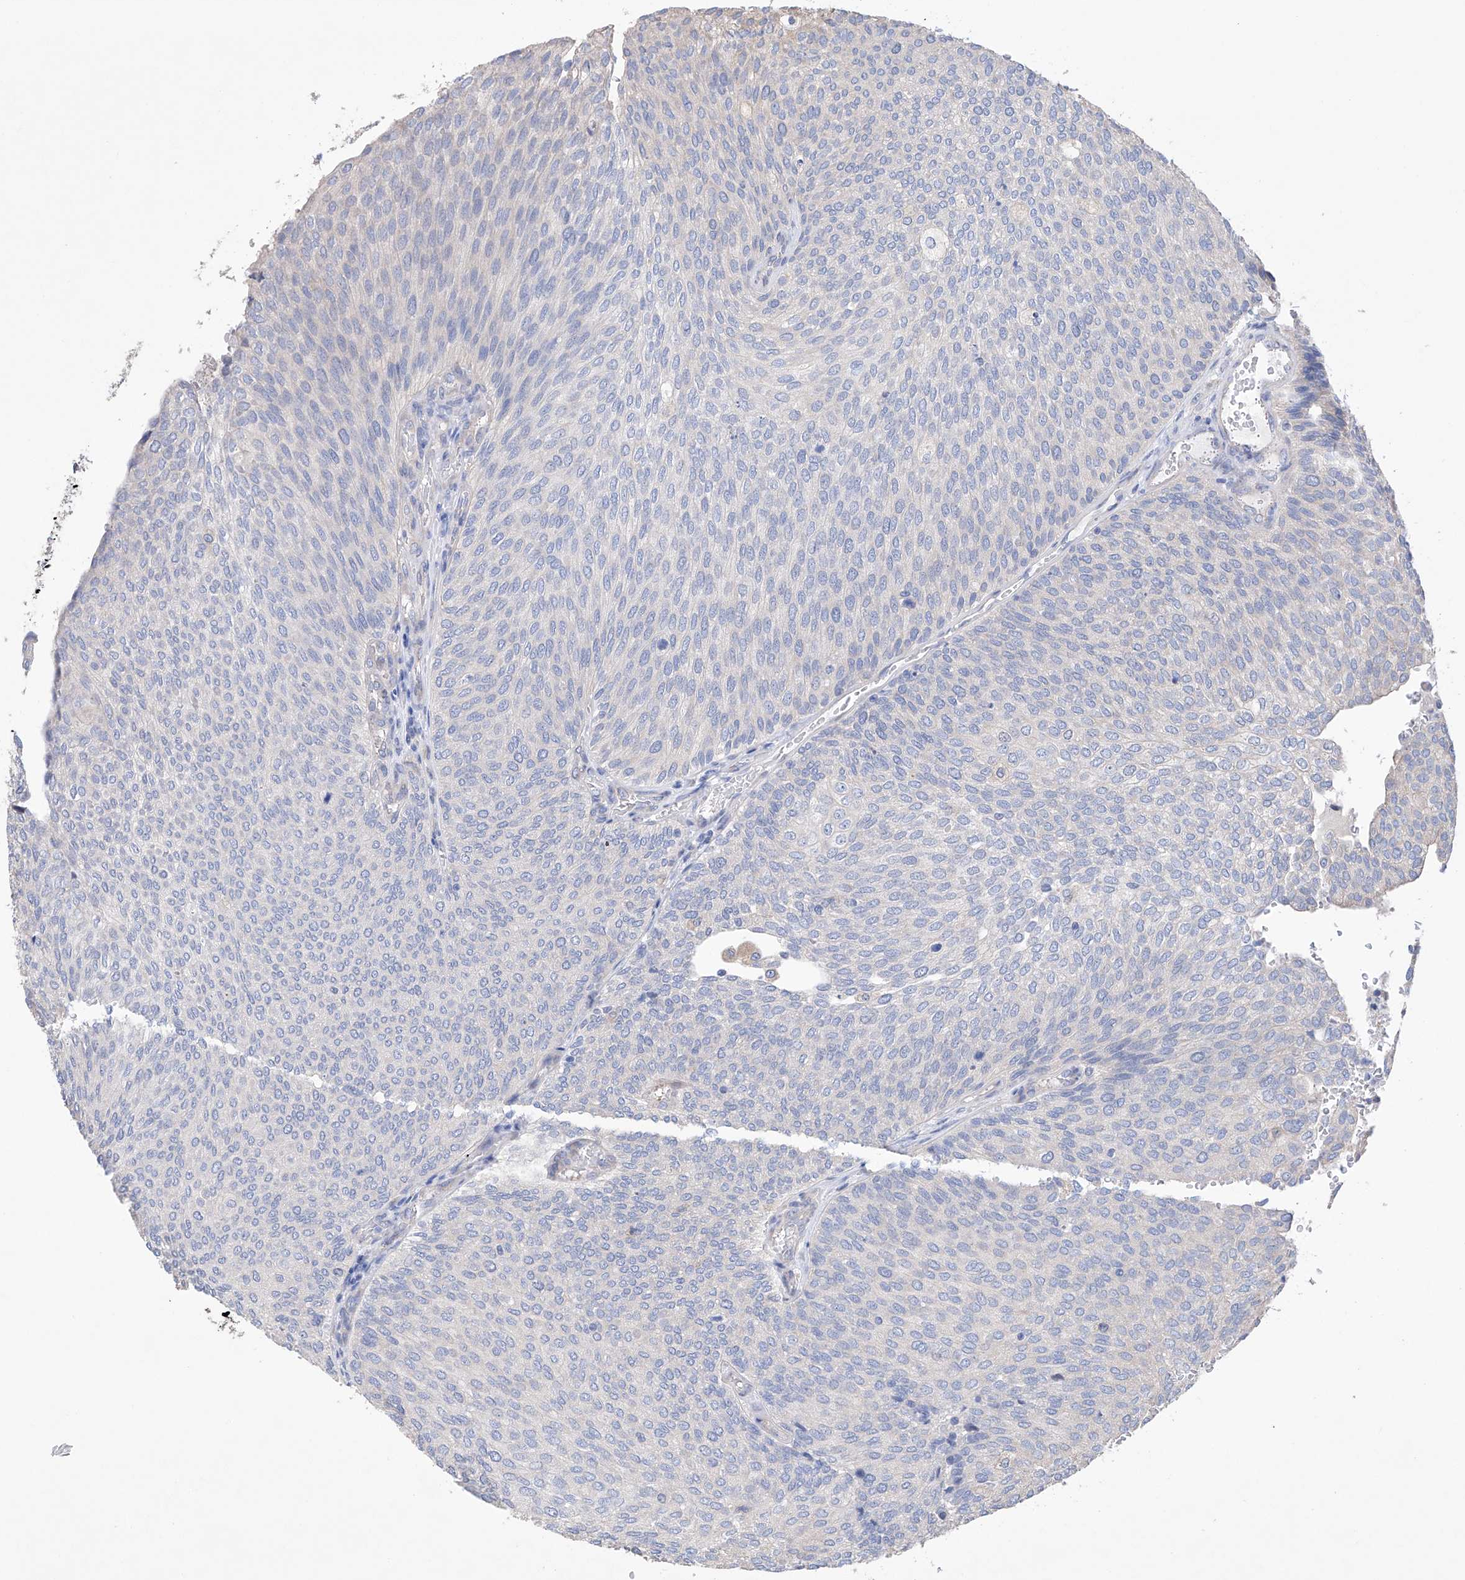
{"staining": {"intensity": "negative", "quantity": "none", "location": "none"}, "tissue": "urothelial cancer", "cell_type": "Tumor cells", "image_type": "cancer", "snomed": [{"axis": "morphology", "description": "Urothelial carcinoma, Low grade"}, {"axis": "topography", "description": "Urinary bladder"}], "caption": "Immunohistochemistry (IHC) of urothelial cancer displays no expression in tumor cells.", "gene": "AFG1L", "patient": {"sex": "female", "age": 79}}